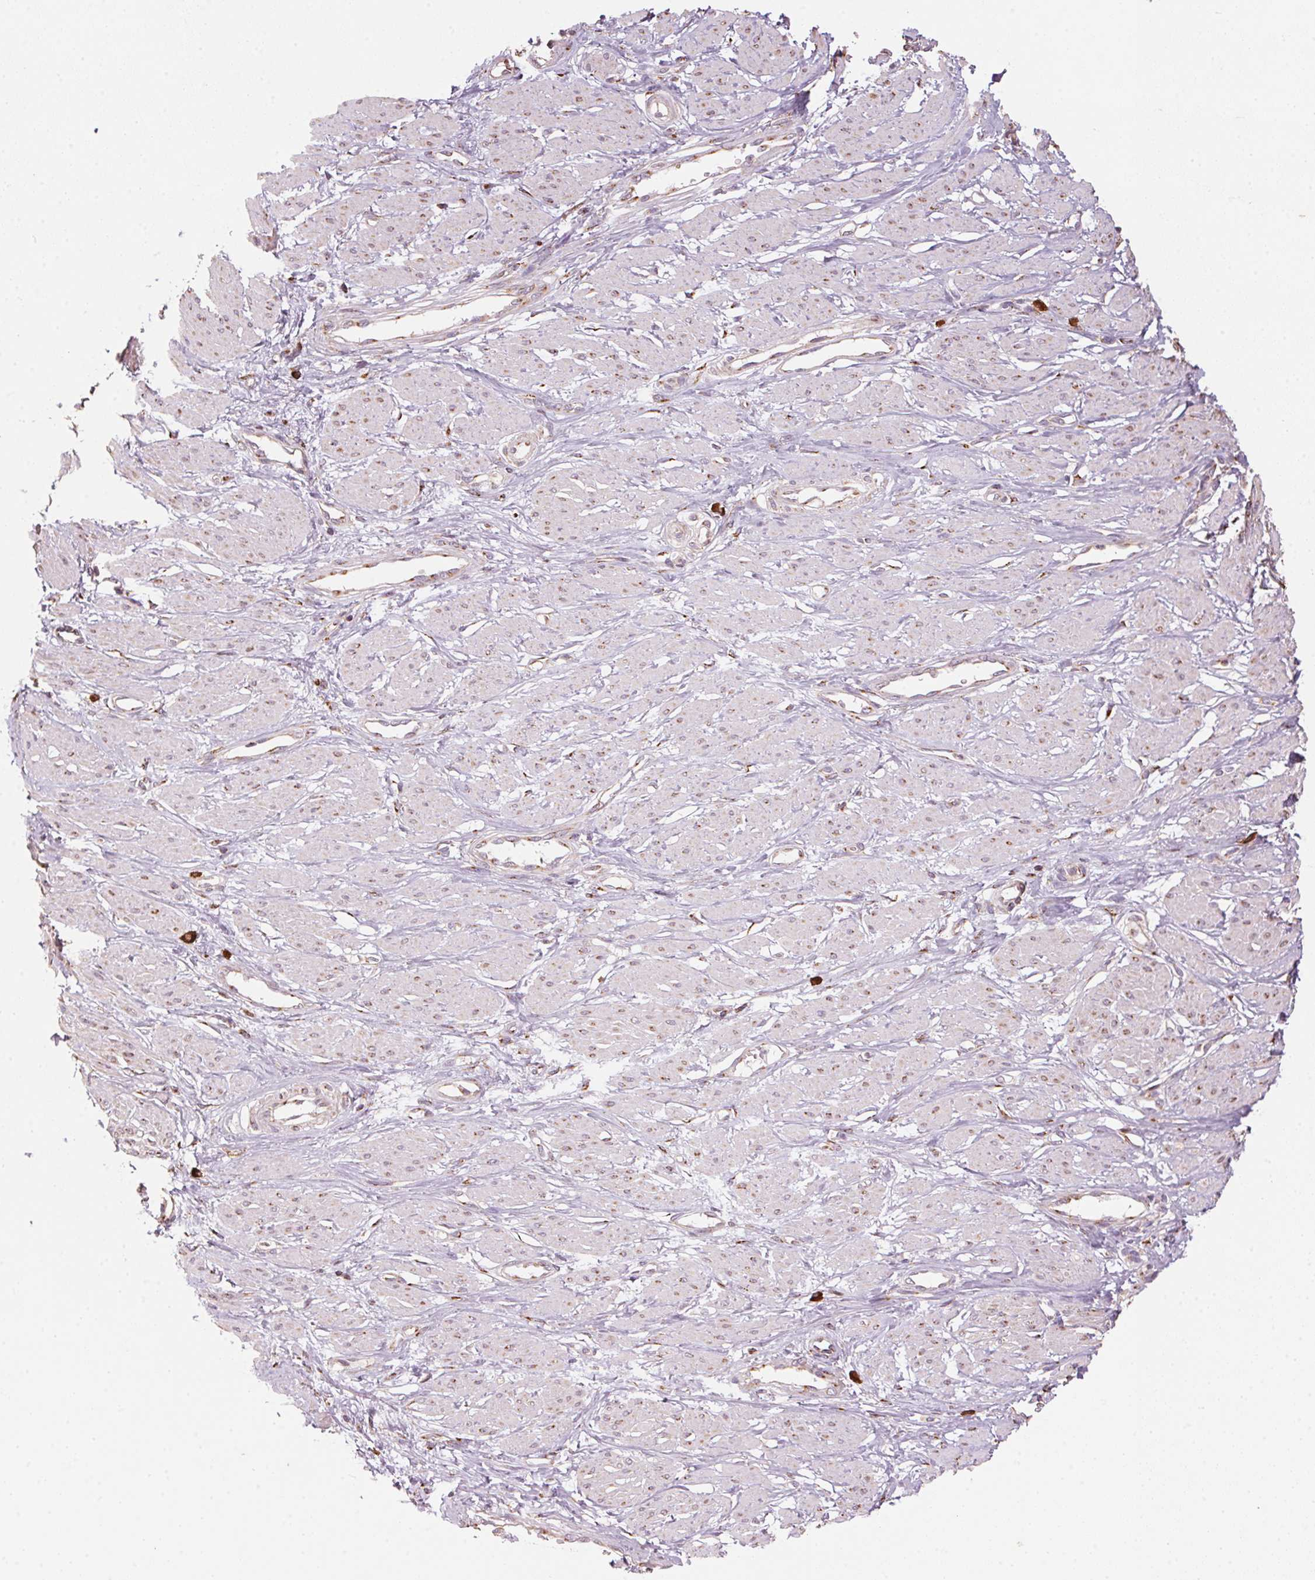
{"staining": {"intensity": "moderate", "quantity": "25%-75%", "location": "cytoplasmic/membranous"}, "tissue": "smooth muscle", "cell_type": "Smooth muscle cells", "image_type": "normal", "snomed": [{"axis": "morphology", "description": "Normal tissue, NOS"}, {"axis": "topography", "description": "Smooth muscle"}, {"axis": "topography", "description": "Uterus"}], "caption": "Immunohistochemical staining of benign human smooth muscle reveals moderate cytoplasmic/membranous protein staining in about 25%-75% of smooth muscle cells. Using DAB (3,3'-diaminobenzidine) (brown) and hematoxylin (blue) stains, captured at high magnification using brightfield microscopy.", "gene": "TOMM70", "patient": {"sex": "female", "age": 39}}